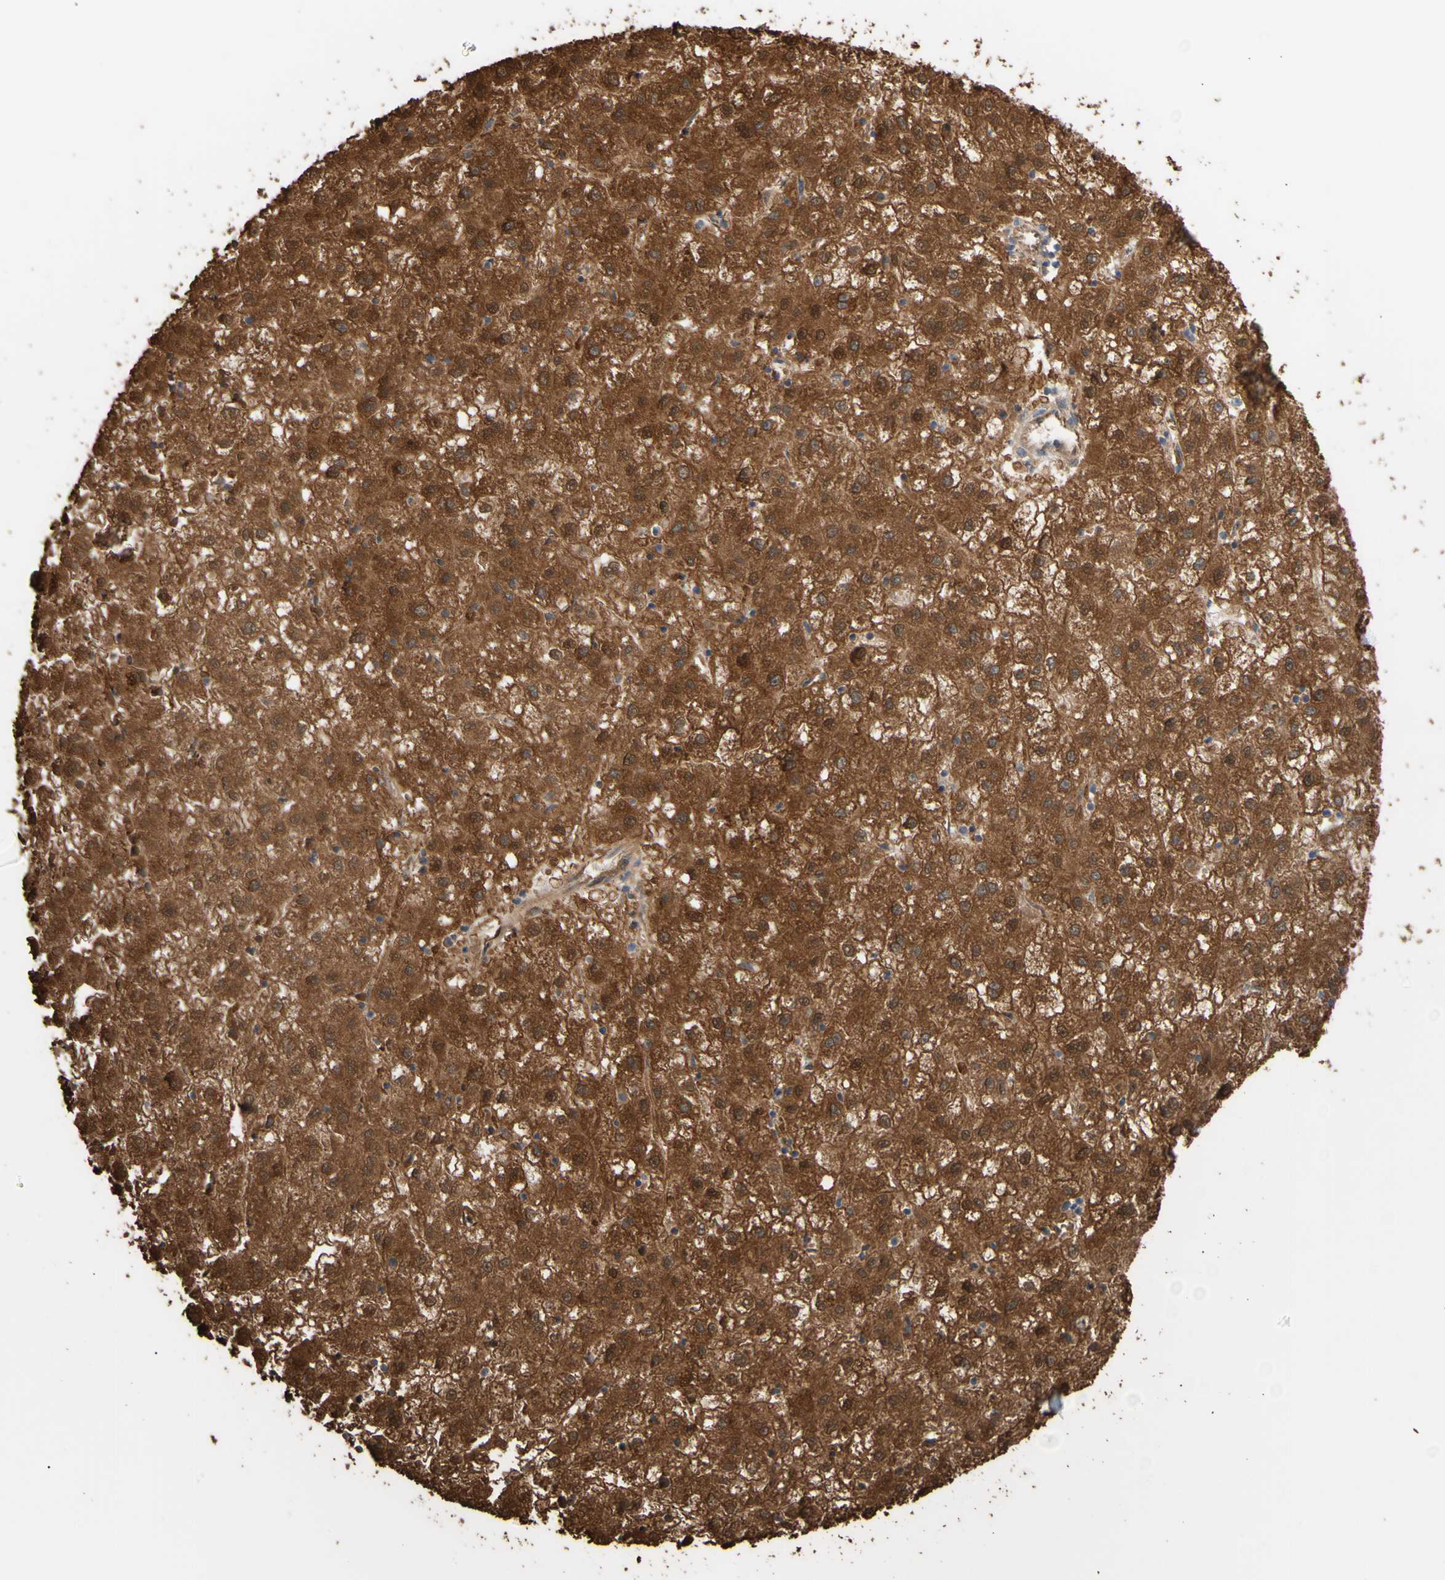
{"staining": {"intensity": "strong", "quantity": ">75%", "location": "cytoplasmic/membranous"}, "tissue": "liver cancer", "cell_type": "Tumor cells", "image_type": "cancer", "snomed": [{"axis": "morphology", "description": "Carcinoma, Hepatocellular, NOS"}, {"axis": "topography", "description": "Liver"}], "caption": "Immunohistochemical staining of liver cancer (hepatocellular carcinoma) shows high levels of strong cytoplasmic/membranous protein positivity in about >75% of tumor cells.", "gene": "ALDH9A1", "patient": {"sex": "male", "age": 72}}